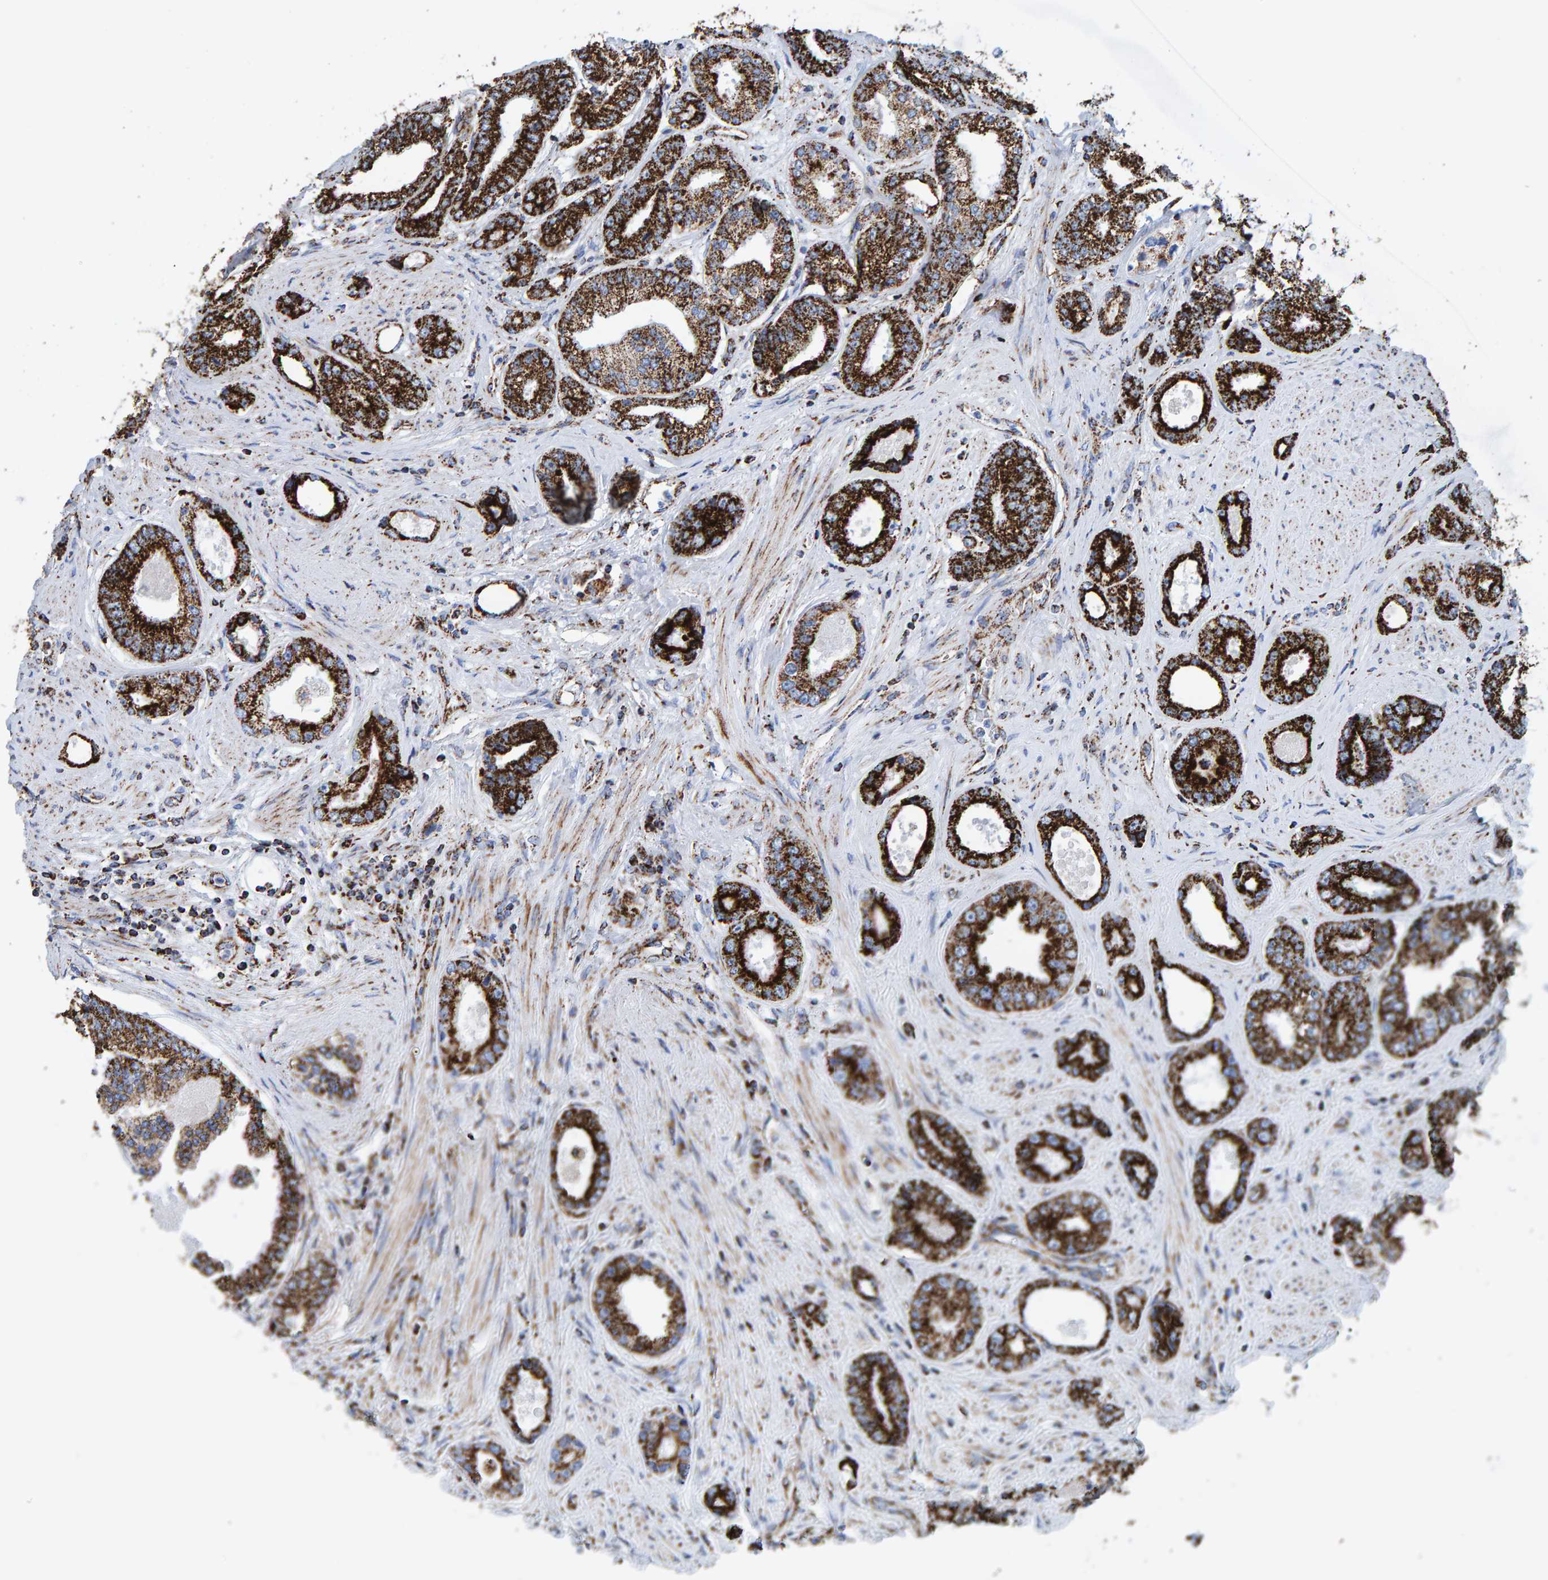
{"staining": {"intensity": "strong", "quantity": ">75%", "location": "cytoplasmic/membranous"}, "tissue": "prostate cancer", "cell_type": "Tumor cells", "image_type": "cancer", "snomed": [{"axis": "morphology", "description": "Adenocarcinoma, High grade"}, {"axis": "topography", "description": "Prostate"}], "caption": "A brown stain labels strong cytoplasmic/membranous positivity of a protein in human prostate cancer (adenocarcinoma (high-grade)) tumor cells. Immunohistochemistry (ihc) stains the protein in brown and the nuclei are stained blue.", "gene": "ENSG00000262660", "patient": {"sex": "male", "age": 61}}